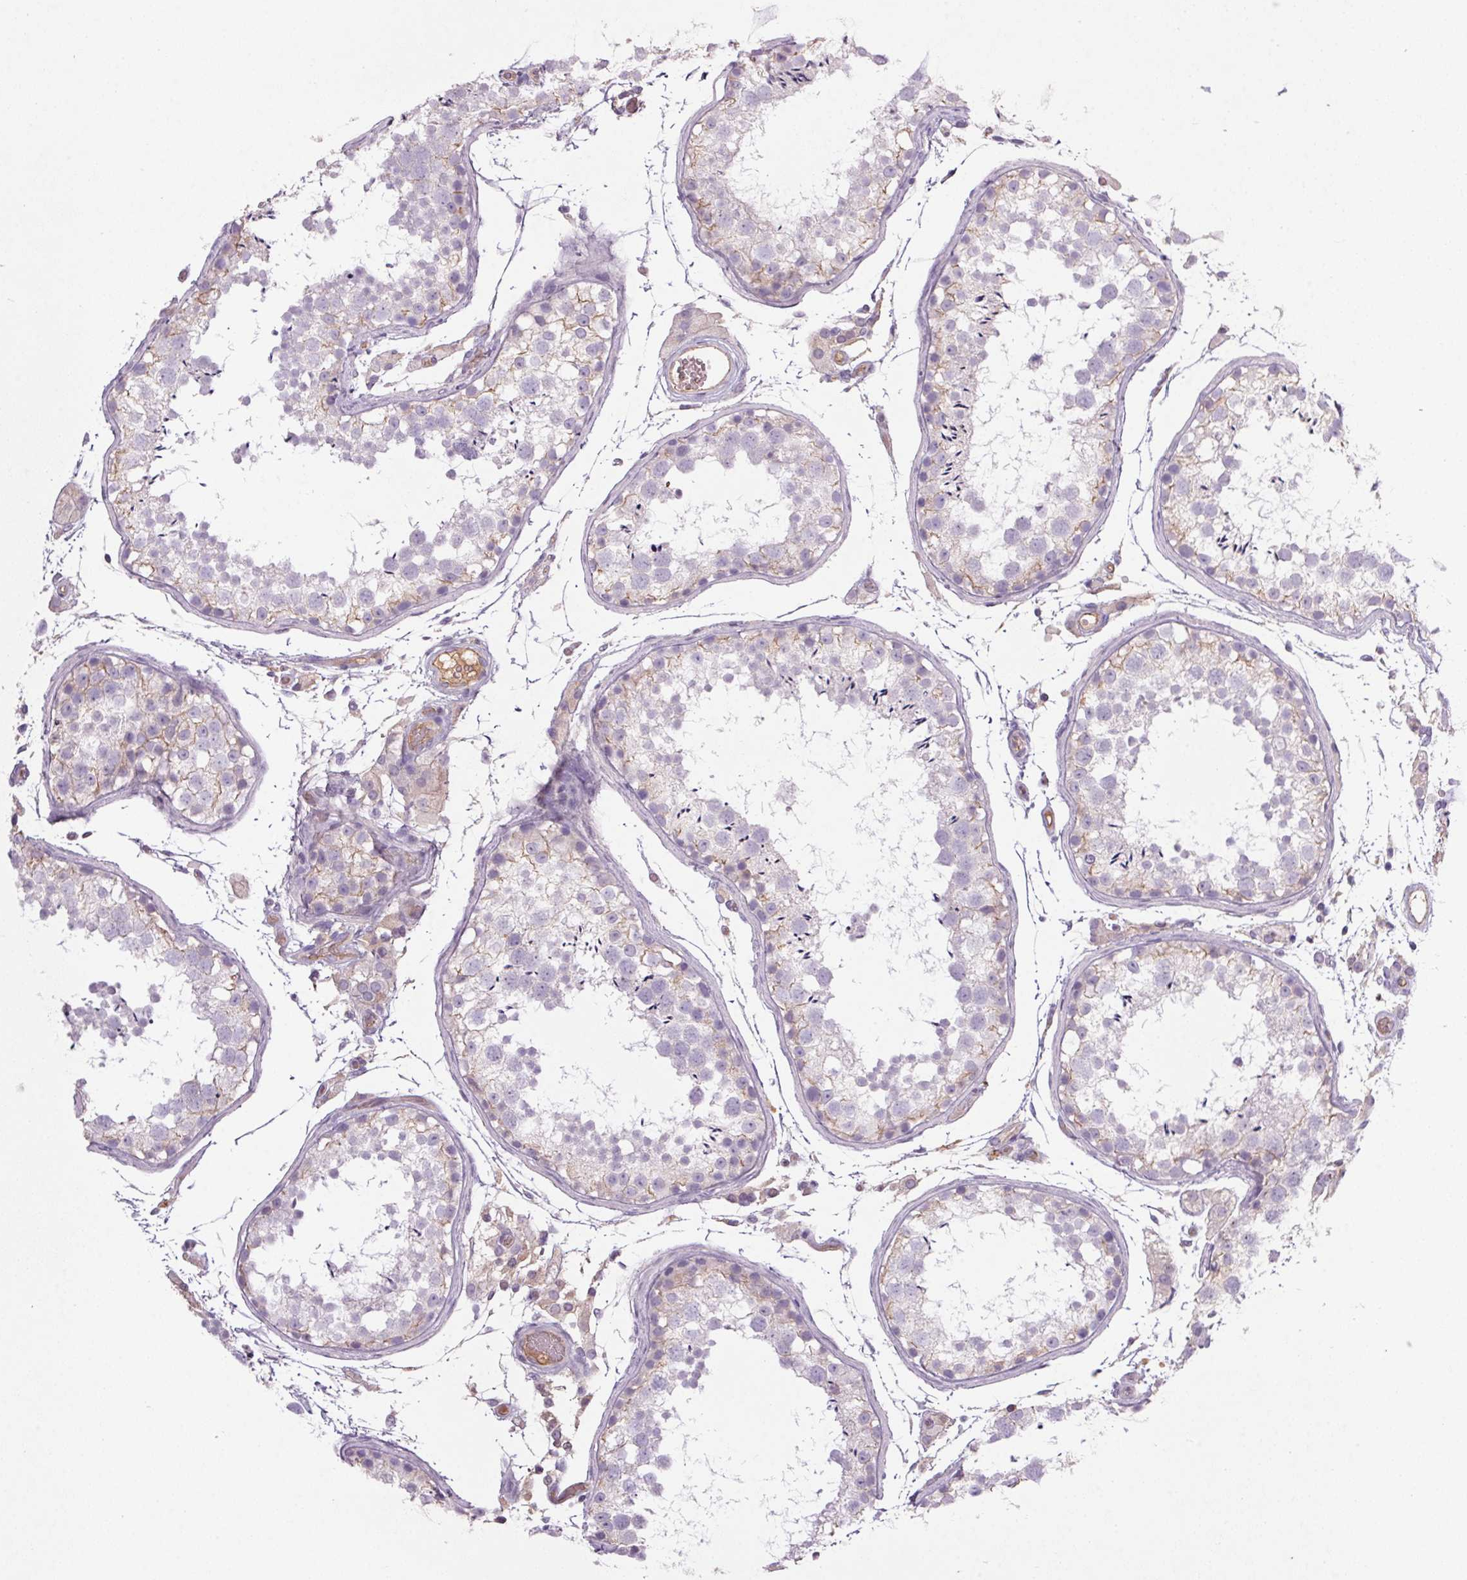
{"staining": {"intensity": "weak", "quantity": "<25%", "location": "cytoplasmic/membranous"}, "tissue": "testis", "cell_type": "Cells in seminiferous ducts", "image_type": "normal", "snomed": [{"axis": "morphology", "description": "Normal tissue, NOS"}, {"axis": "topography", "description": "Testis"}], "caption": "Human testis stained for a protein using immunohistochemistry demonstrates no expression in cells in seminiferous ducts.", "gene": "APOC4", "patient": {"sex": "male", "age": 29}}